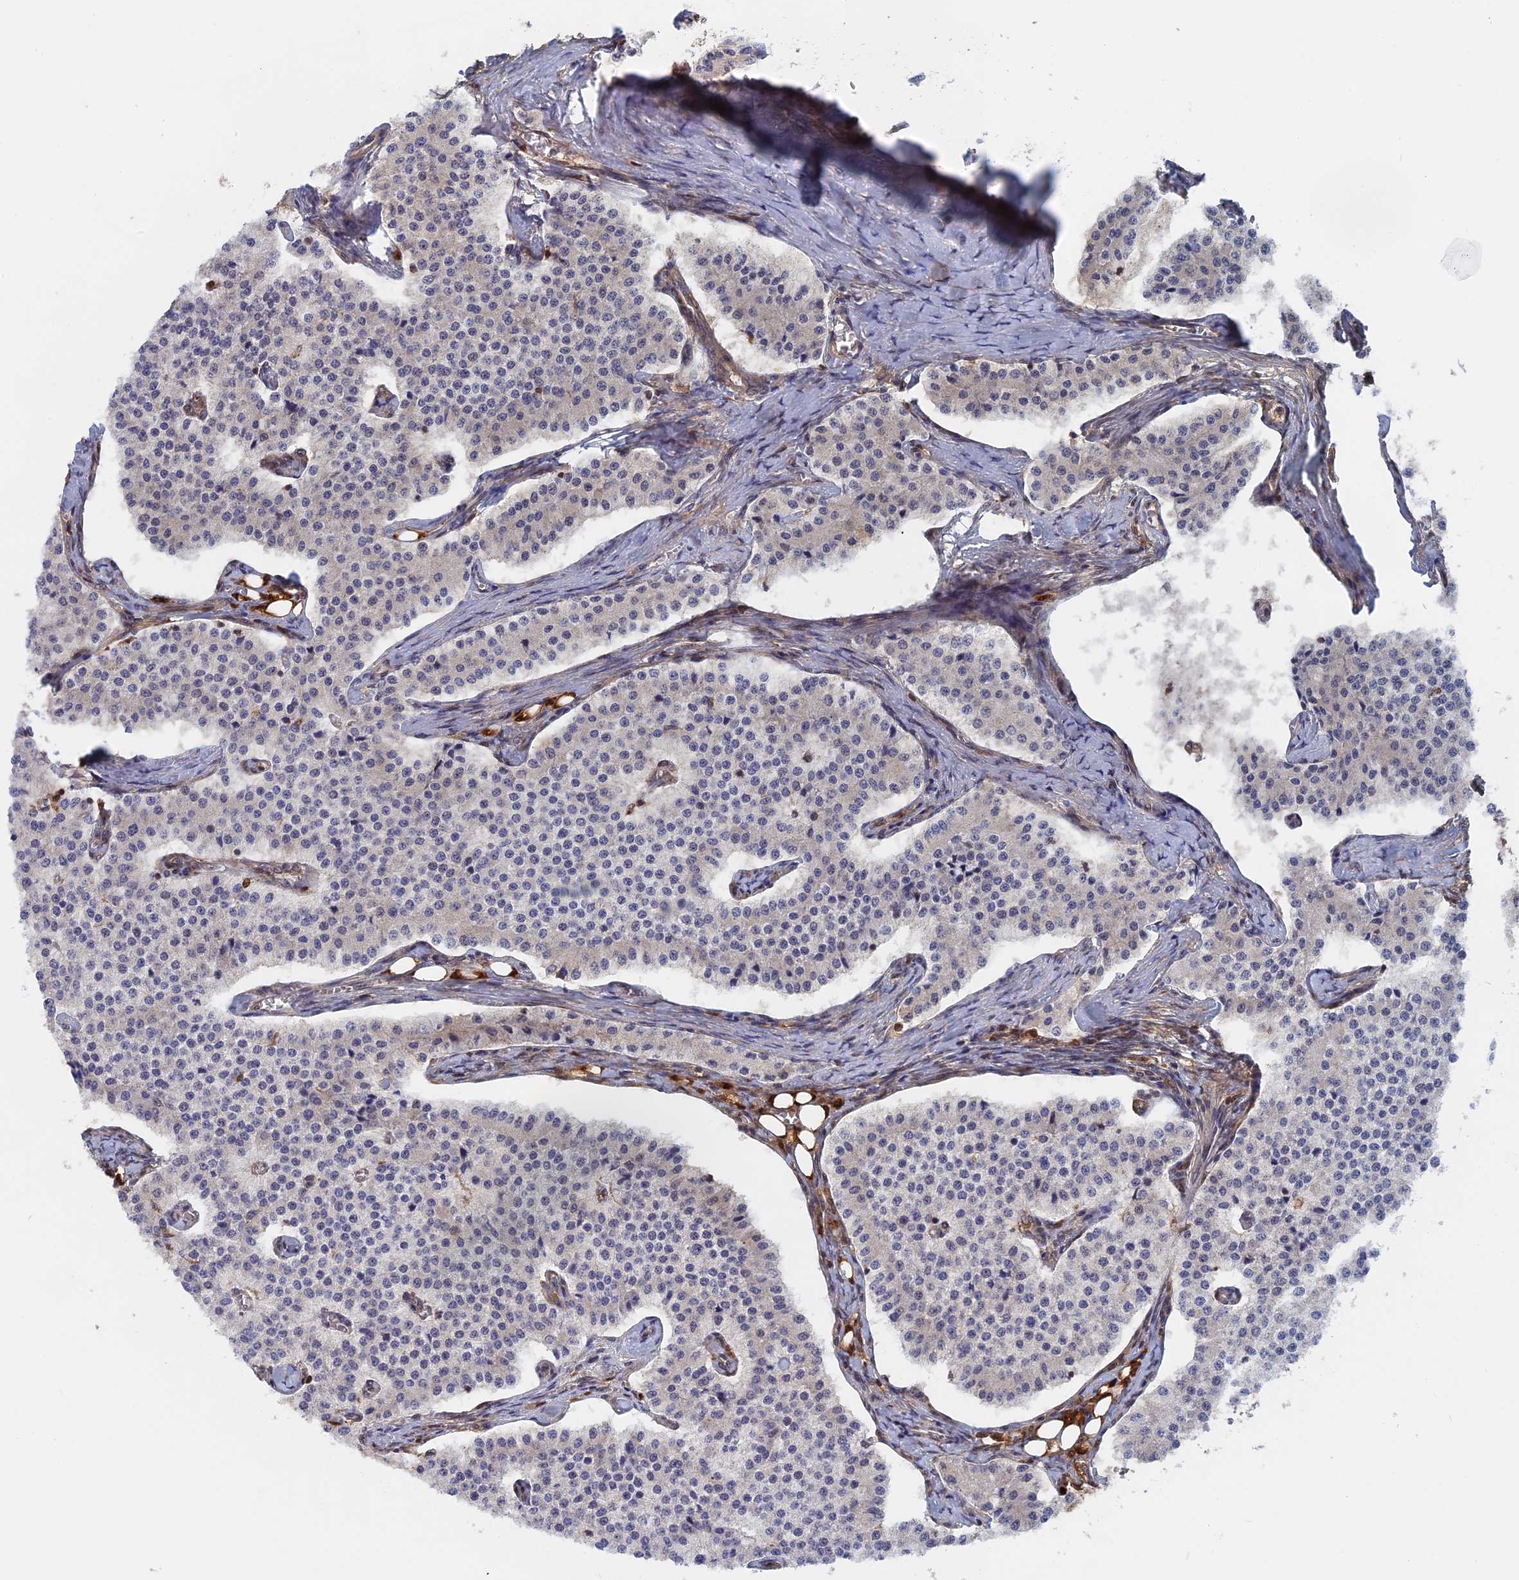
{"staining": {"intensity": "negative", "quantity": "none", "location": "none"}, "tissue": "carcinoid", "cell_type": "Tumor cells", "image_type": "cancer", "snomed": [{"axis": "morphology", "description": "Carcinoid, malignant, NOS"}, {"axis": "topography", "description": "Colon"}], "caption": "This histopathology image is of carcinoid stained with immunohistochemistry (IHC) to label a protein in brown with the nuclei are counter-stained blue. There is no staining in tumor cells. The staining was performed using DAB (3,3'-diaminobenzidine) to visualize the protein expression in brown, while the nuclei were stained in blue with hematoxylin (Magnification: 20x).", "gene": "BLVRA", "patient": {"sex": "female", "age": 52}}